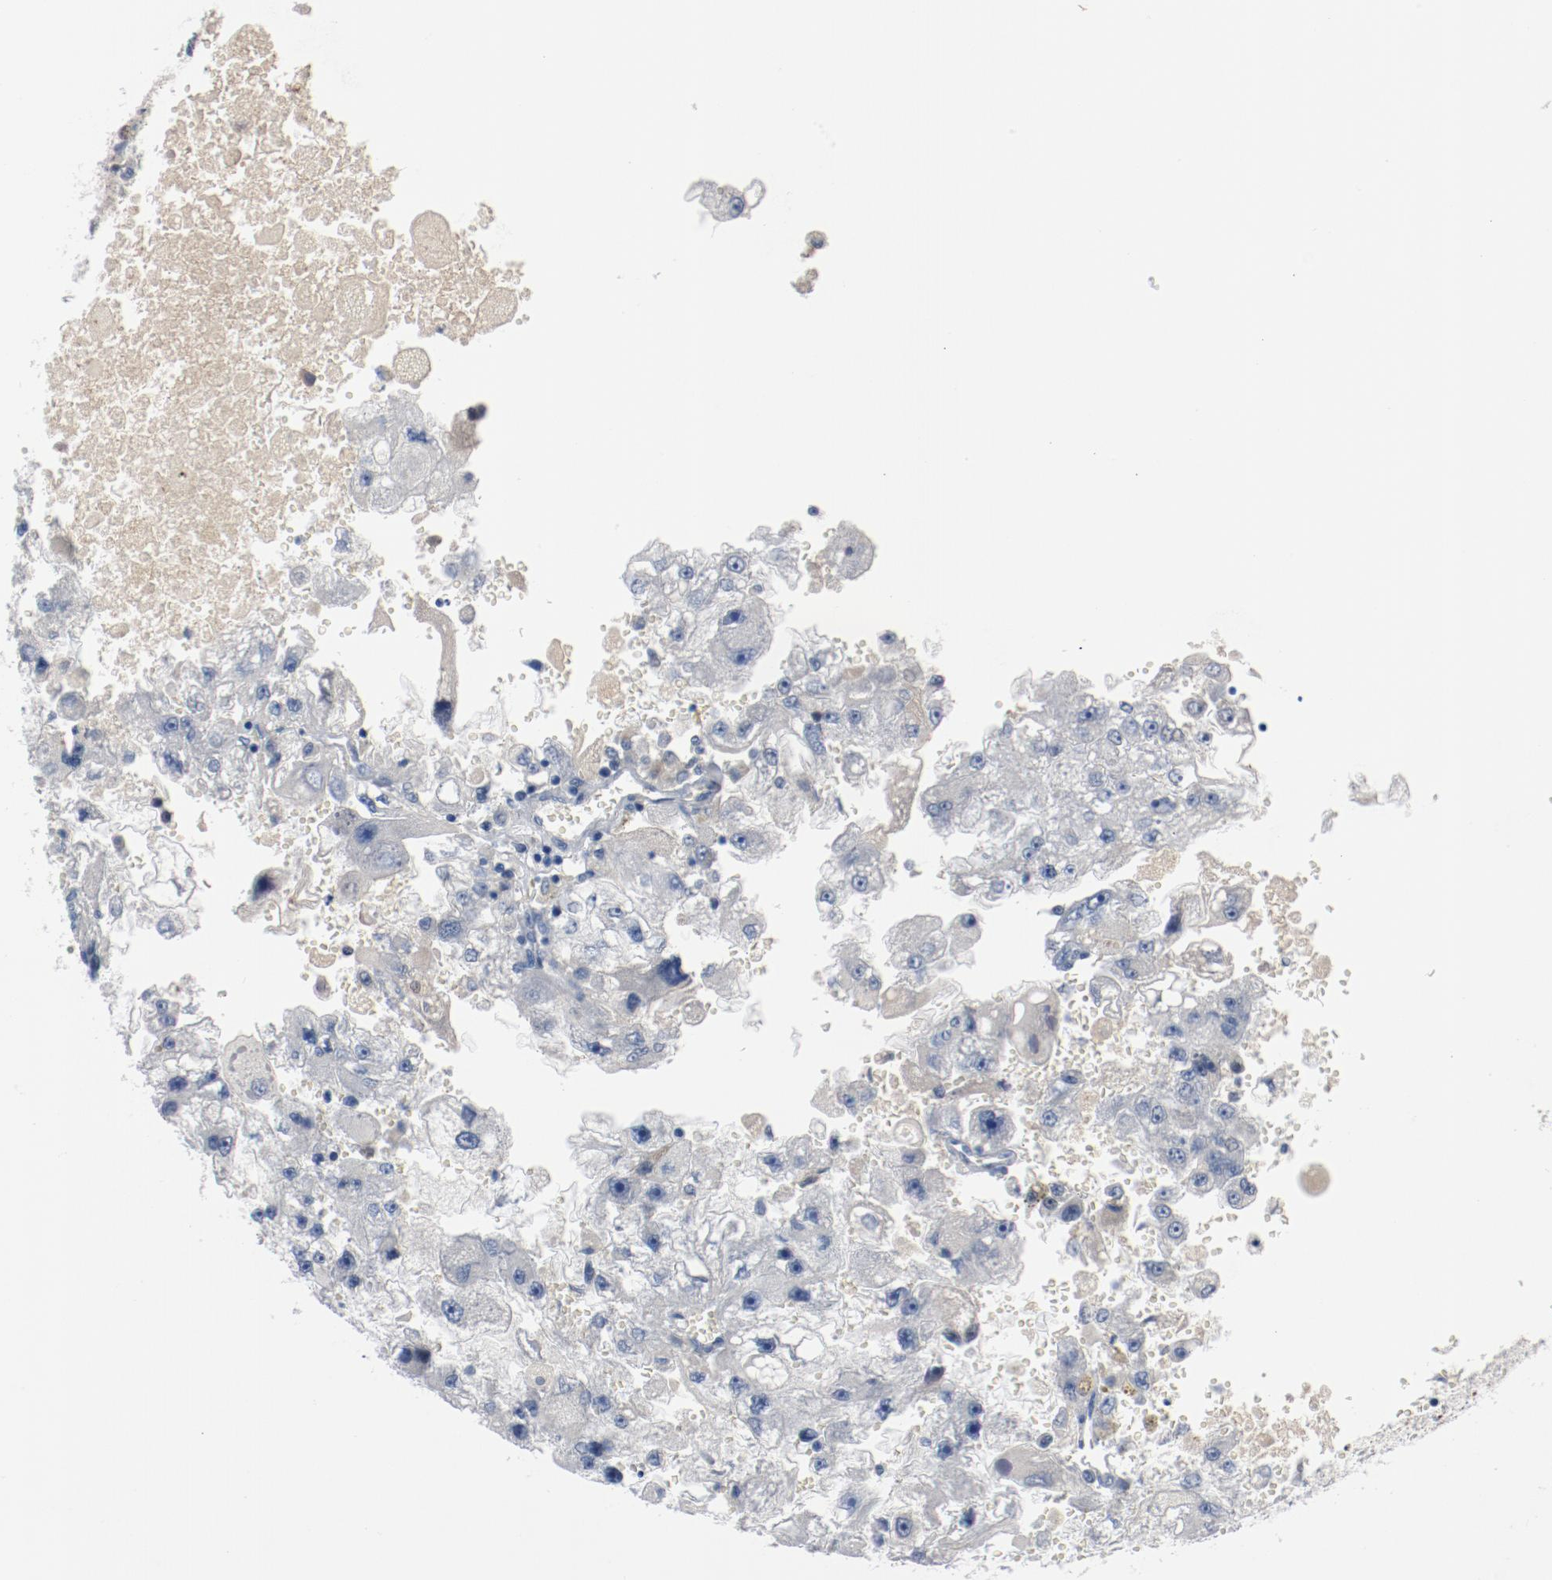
{"staining": {"intensity": "negative", "quantity": "none", "location": "none"}, "tissue": "renal cancer", "cell_type": "Tumor cells", "image_type": "cancer", "snomed": [{"axis": "morphology", "description": "Adenocarcinoma, NOS"}, {"axis": "topography", "description": "Kidney"}], "caption": "Tumor cells show no significant protein staining in renal adenocarcinoma.", "gene": "FOXP1", "patient": {"sex": "female", "age": 83}}